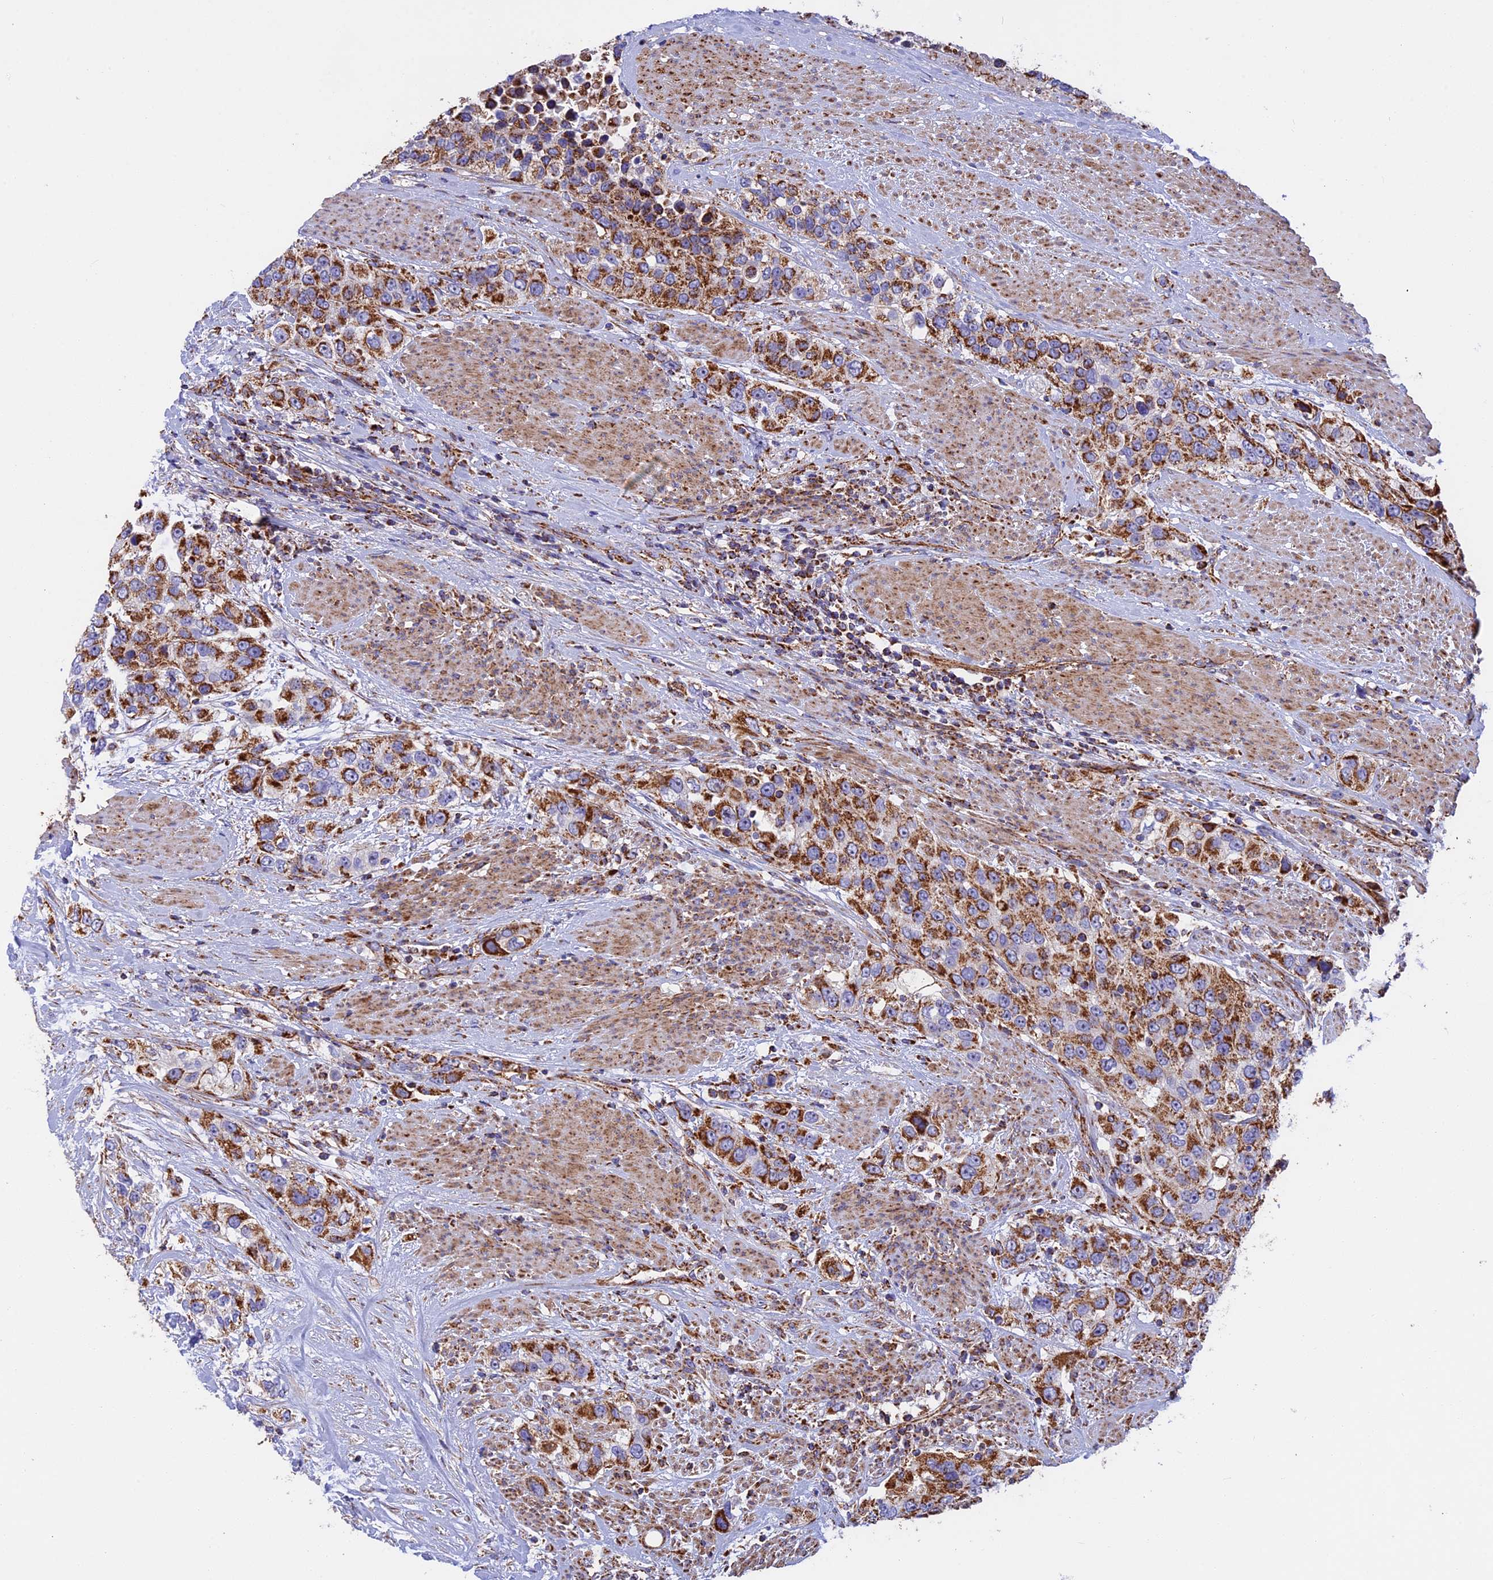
{"staining": {"intensity": "strong", "quantity": ">75%", "location": "cytoplasmic/membranous"}, "tissue": "urothelial cancer", "cell_type": "Tumor cells", "image_type": "cancer", "snomed": [{"axis": "morphology", "description": "Urothelial carcinoma, High grade"}, {"axis": "topography", "description": "Urinary bladder"}], "caption": "The histopathology image reveals staining of urothelial carcinoma (high-grade), revealing strong cytoplasmic/membranous protein positivity (brown color) within tumor cells. The staining is performed using DAB brown chromogen to label protein expression. The nuclei are counter-stained blue using hematoxylin.", "gene": "UQCRB", "patient": {"sex": "female", "age": 80}}